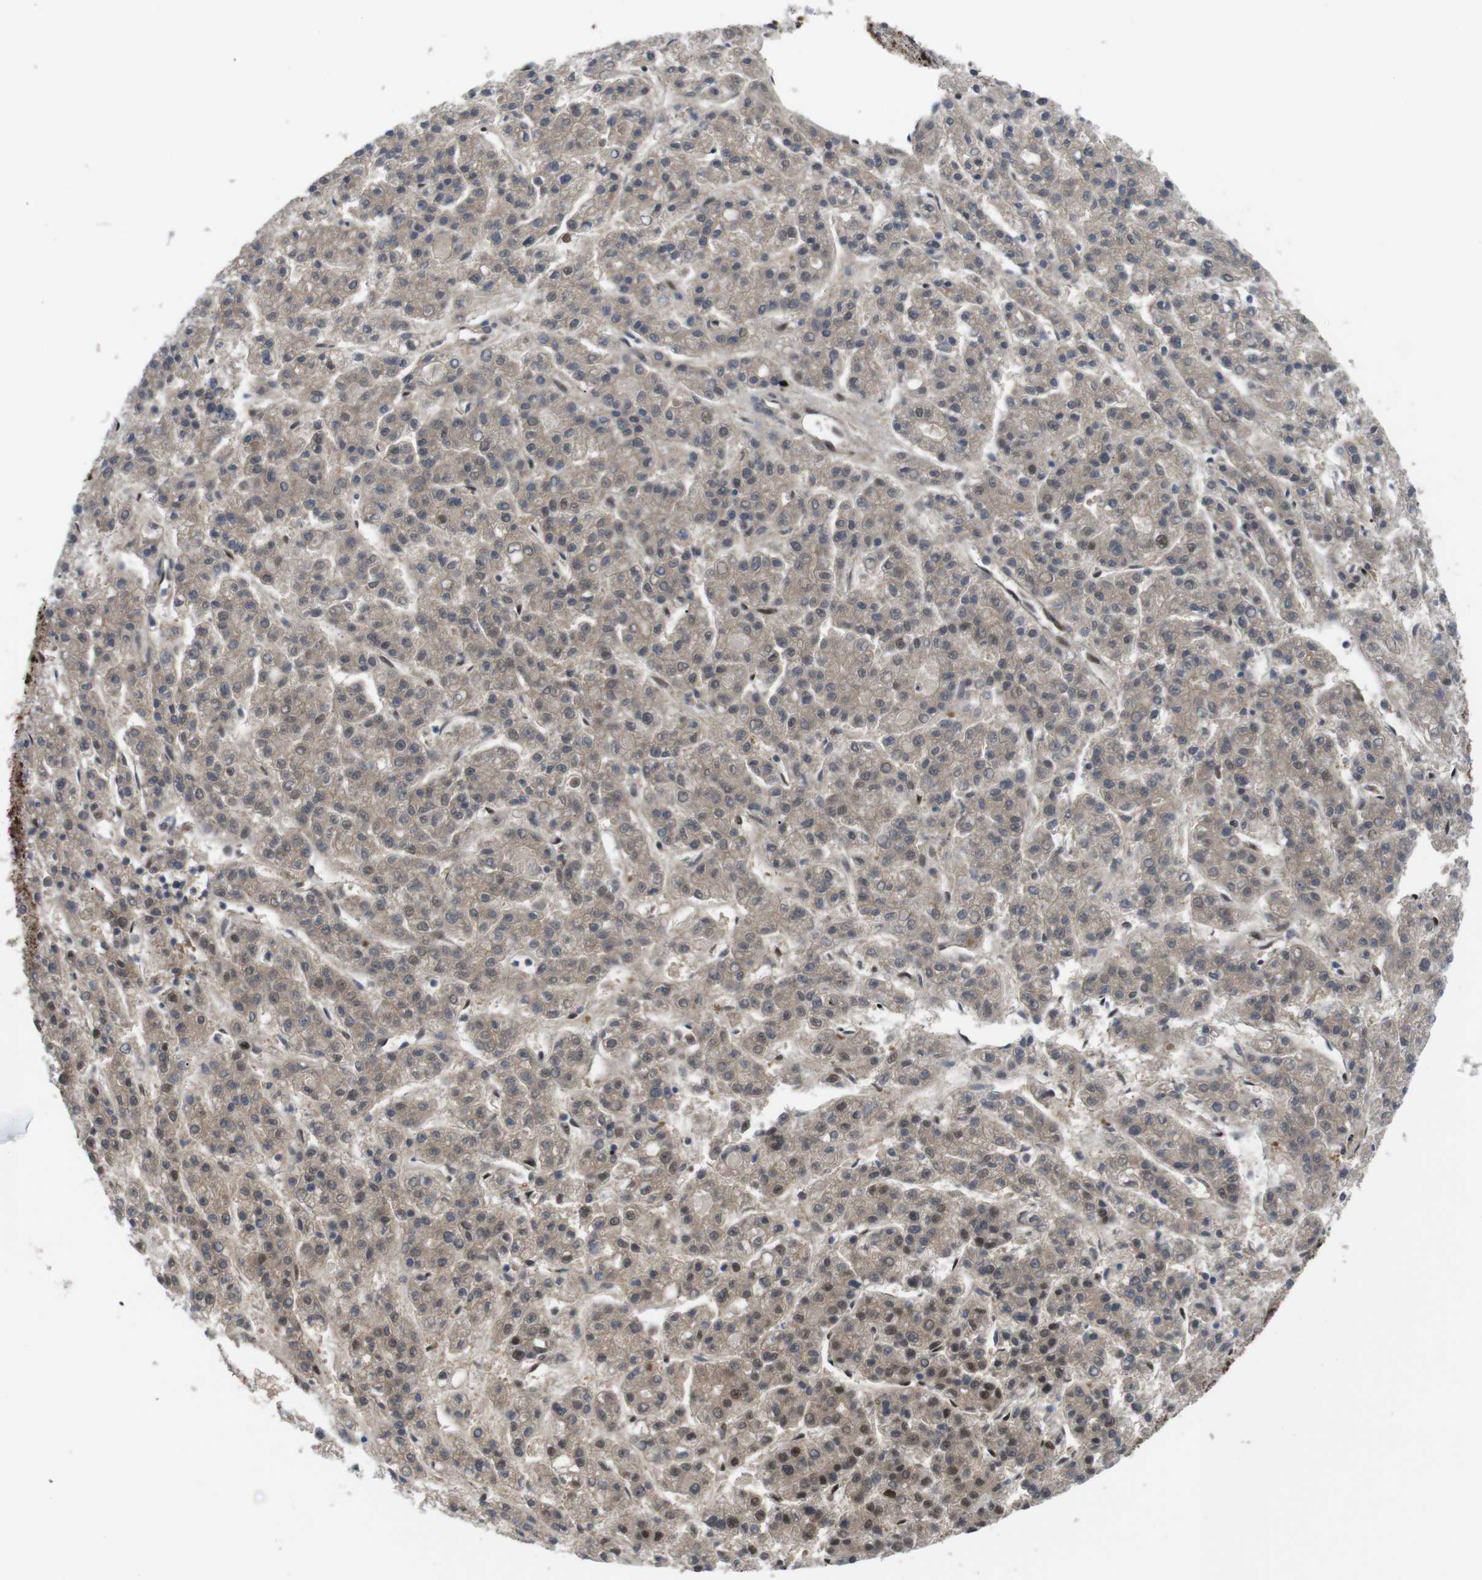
{"staining": {"intensity": "strong", "quantity": "<25%", "location": "cytoplasmic/membranous,nuclear"}, "tissue": "liver cancer", "cell_type": "Tumor cells", "image_type": "cancer", "snomed": [{"axis": "morphology", "description": "Carcinoma, Hepatocellular, NOS"}, {"axis": "topography", "description": "Liver"}], "caption": "IHC histopathology image of hepatocellular carcinoma (liver) stained for a protein (brown), which shows medium levels of strong cytoplasmic/membranous and nuclear expression in about <25% of tumor cells.", "gene": "PSME3", "patient": {"sex": "male", "age": 70}}